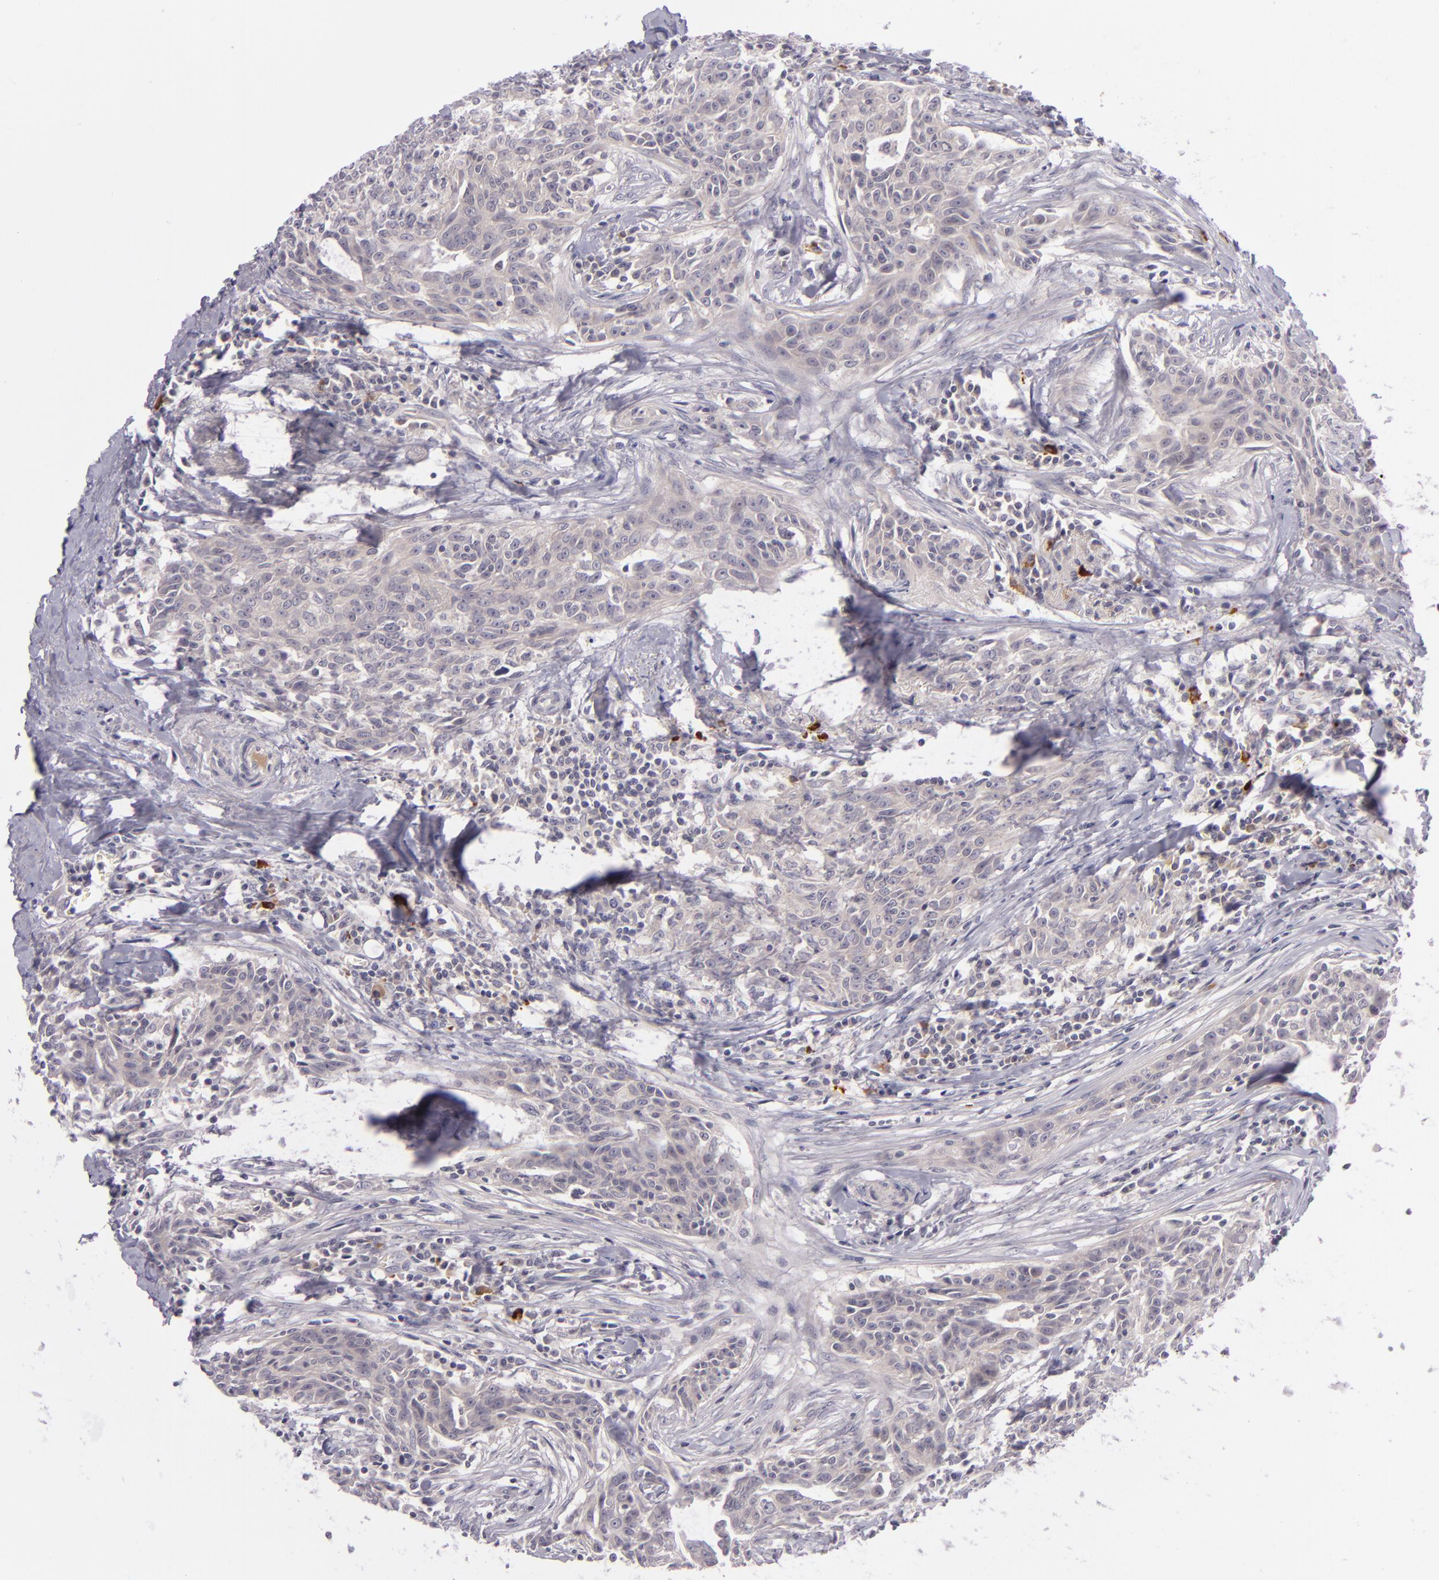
{"staining": {"intensity": "negative", "quantity": "none", "location": "none"}, "tissue": "breast cancer", "cell_type": "Tumor cells", "image_type": "cancer", "snomed": [{"axis": "morphology", "description": "Duct carcinoma"}, {"axis": "topography", "description": "Breast"}], "caption": "A high-resolution micrograph shows immunohistochemistry (IHC) staining of breast intraductal carcinoma, which exhibits no significant positivity in tumor cells.", "gene": "DAG1", "patient": {"sex": "female", "age": 50}}